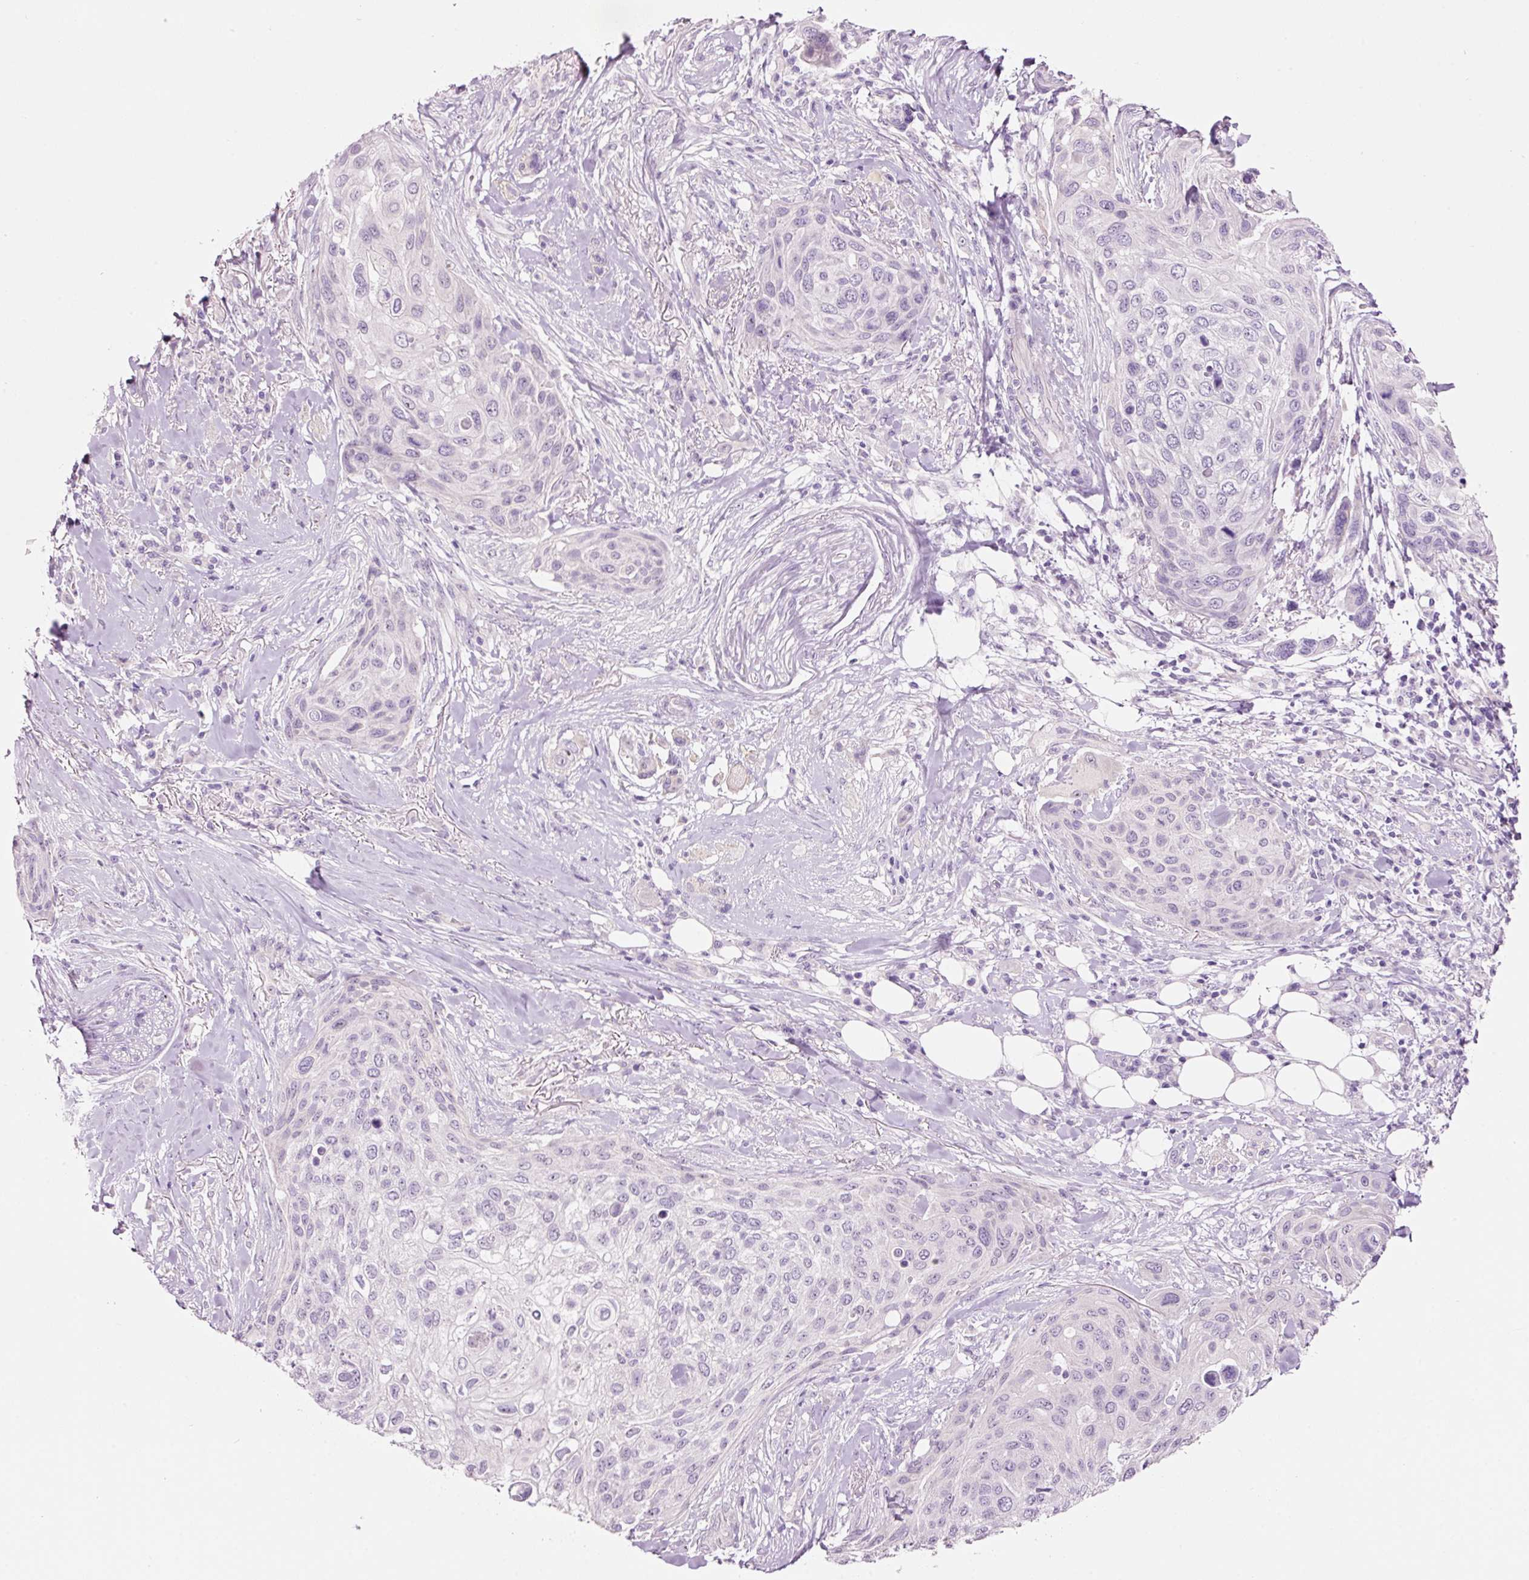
{"staining": {"intensity": "negative", "quantity": "none", "location": "none"}, "tissue": "skin cancer", "cell_type": "Tumor cells", "image_type": "cancer", "snomed": [{"axis": "morphology", "description": "Squamous cell carcinoma, NOS"}, {"axis": "topography", "description": "Skin"}], "caption": "An IHC histopathology image of skin cancer (squamous cell carcinoma) is shown. There is no staining in tumor cells of skin cancer (squamous cell carcinoma).", "gene": "GCG", "patient": {"sex": "female", "age": 87}}